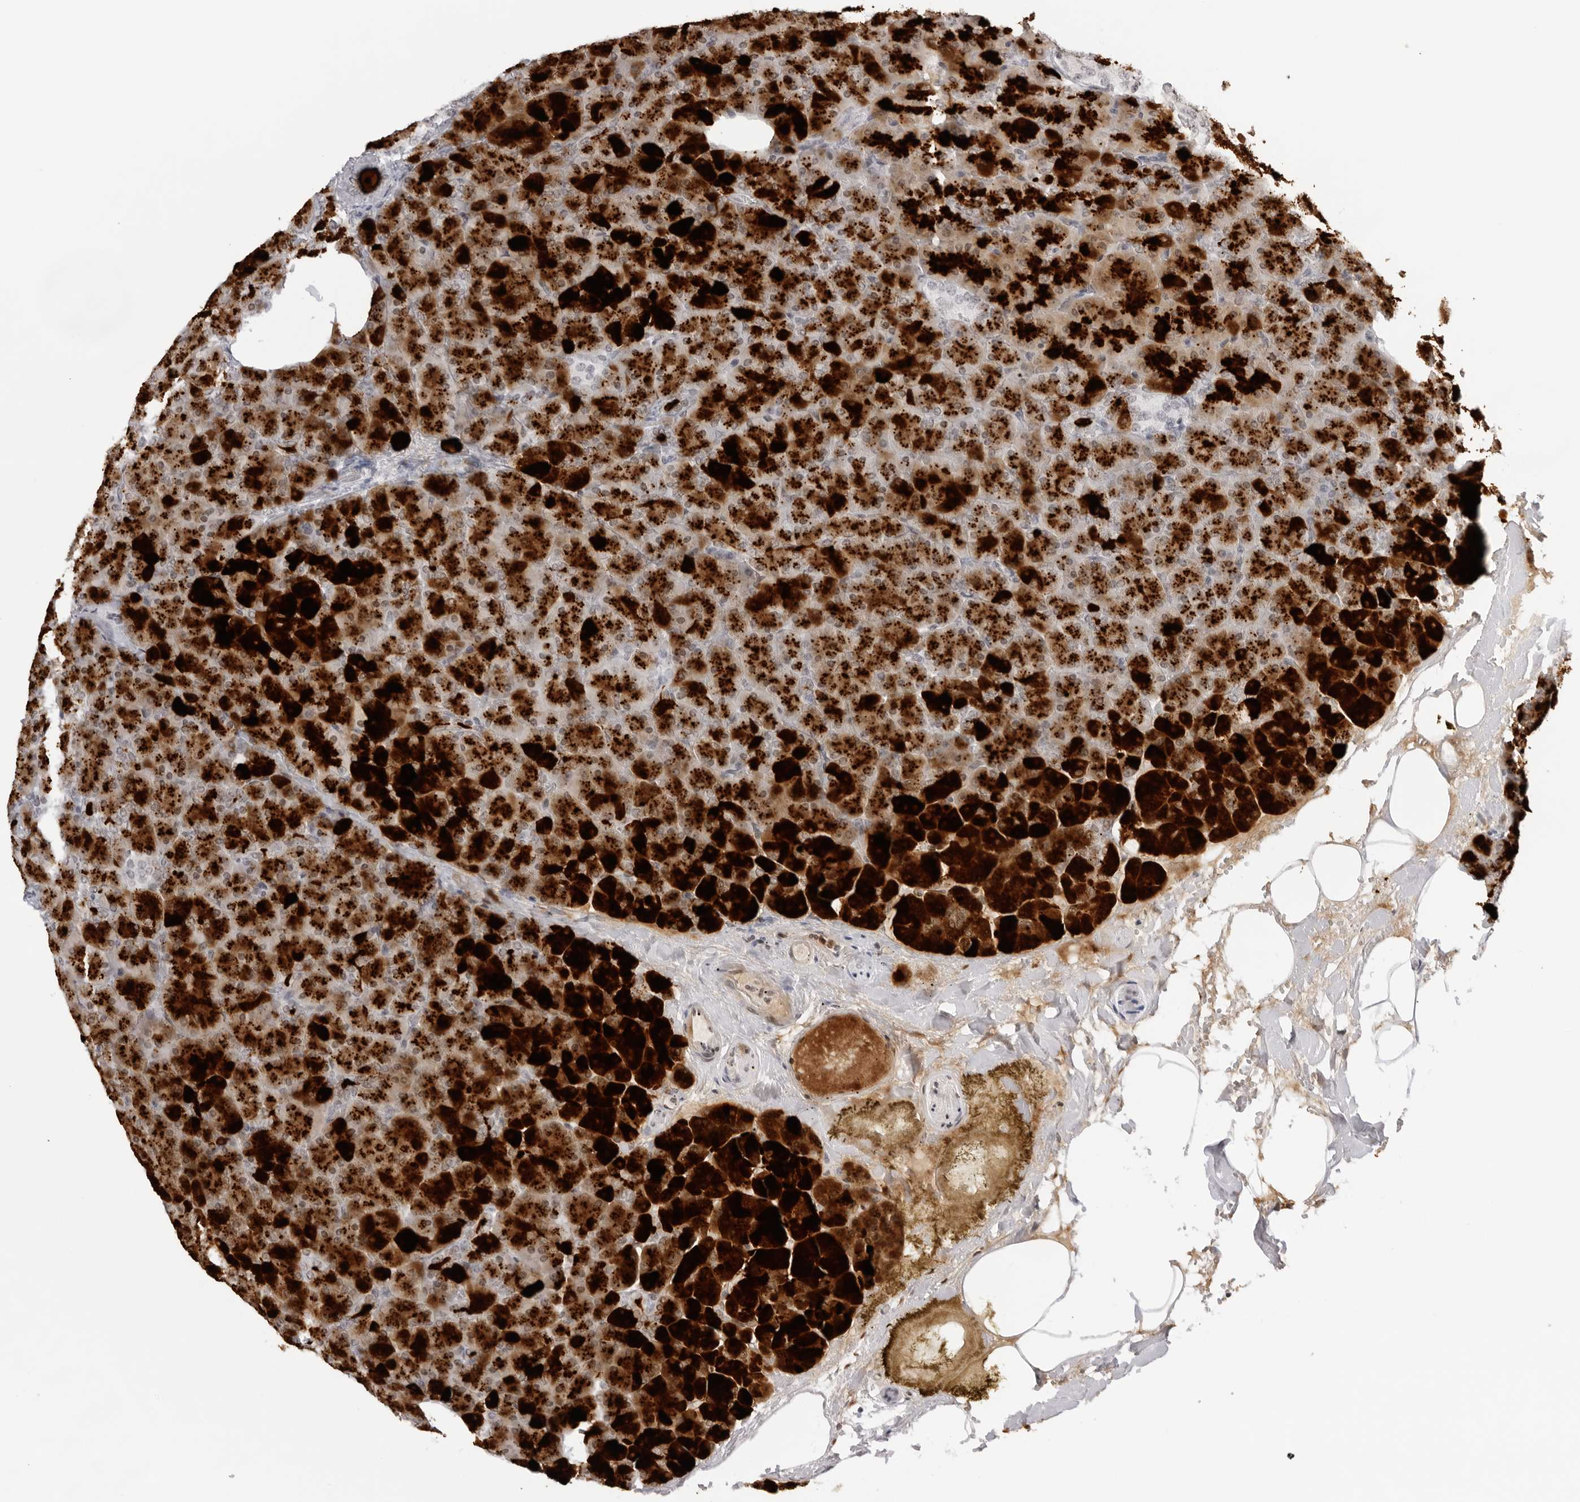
{"staining": {"intensity": "strong", "quantity": ">75%", "location": "cytoplasmic/membranous"}, "tissue": "pancreas", "cell_type": "Exocrine glandular cells", "image_type": "normal", "snomed": [{"axis": "morphology", "description": "Normal tissue, NOS"}, {"axis": "topography", "description": "Pancreas"}], "caption": "Protein positivity by immunohistochemistry (IHC) demonstrates strong cytoplasmic/membranous expression in approximately >75% of exocrine glandular cells in normal pancreas. Immunohistochemistry (ihc) stains the protein of interest in brown and the nuclei are stained blue.", "gene": "KLK12", "patient": {"sex": "female", "age": 35}}